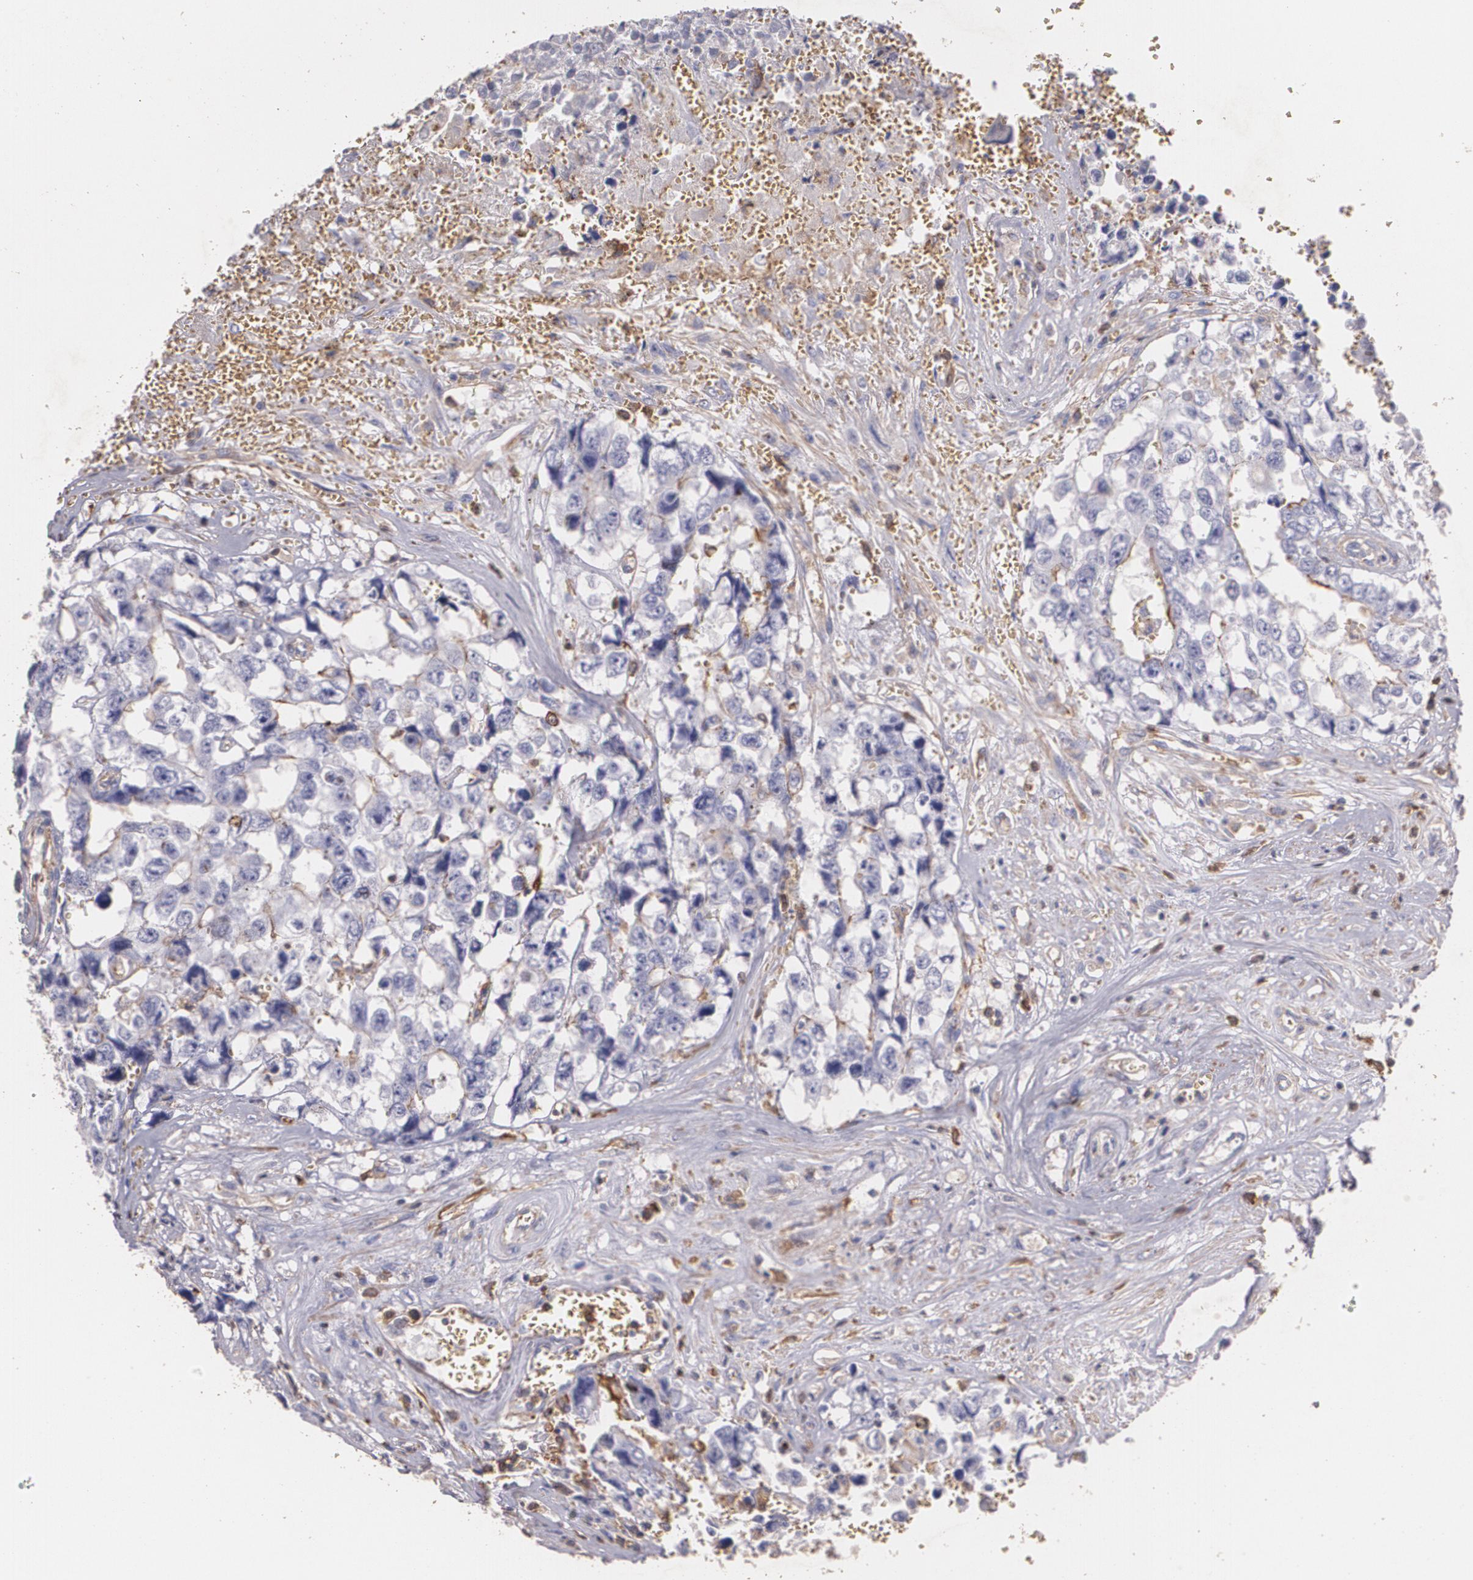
{"staining": {"intensity": "negative", "quantity": "none", "location": "none"}, "tissue": "testis cancer", "cell_type": "Tumor cells", "image_type": "cancer", "snomed": [{"axis": "morphology", "description": "Carcinoma, Embryonal, NOS"}, {"axis": "topography", "description": "Testis"}], "caption": "Testis cancer (embryonal carcinoma) was stained to show a protein in brown. There is no significant positivity in tumor cells.", "gene": "TGFBR1", "patient": {"sex": "male", "age": 31}}